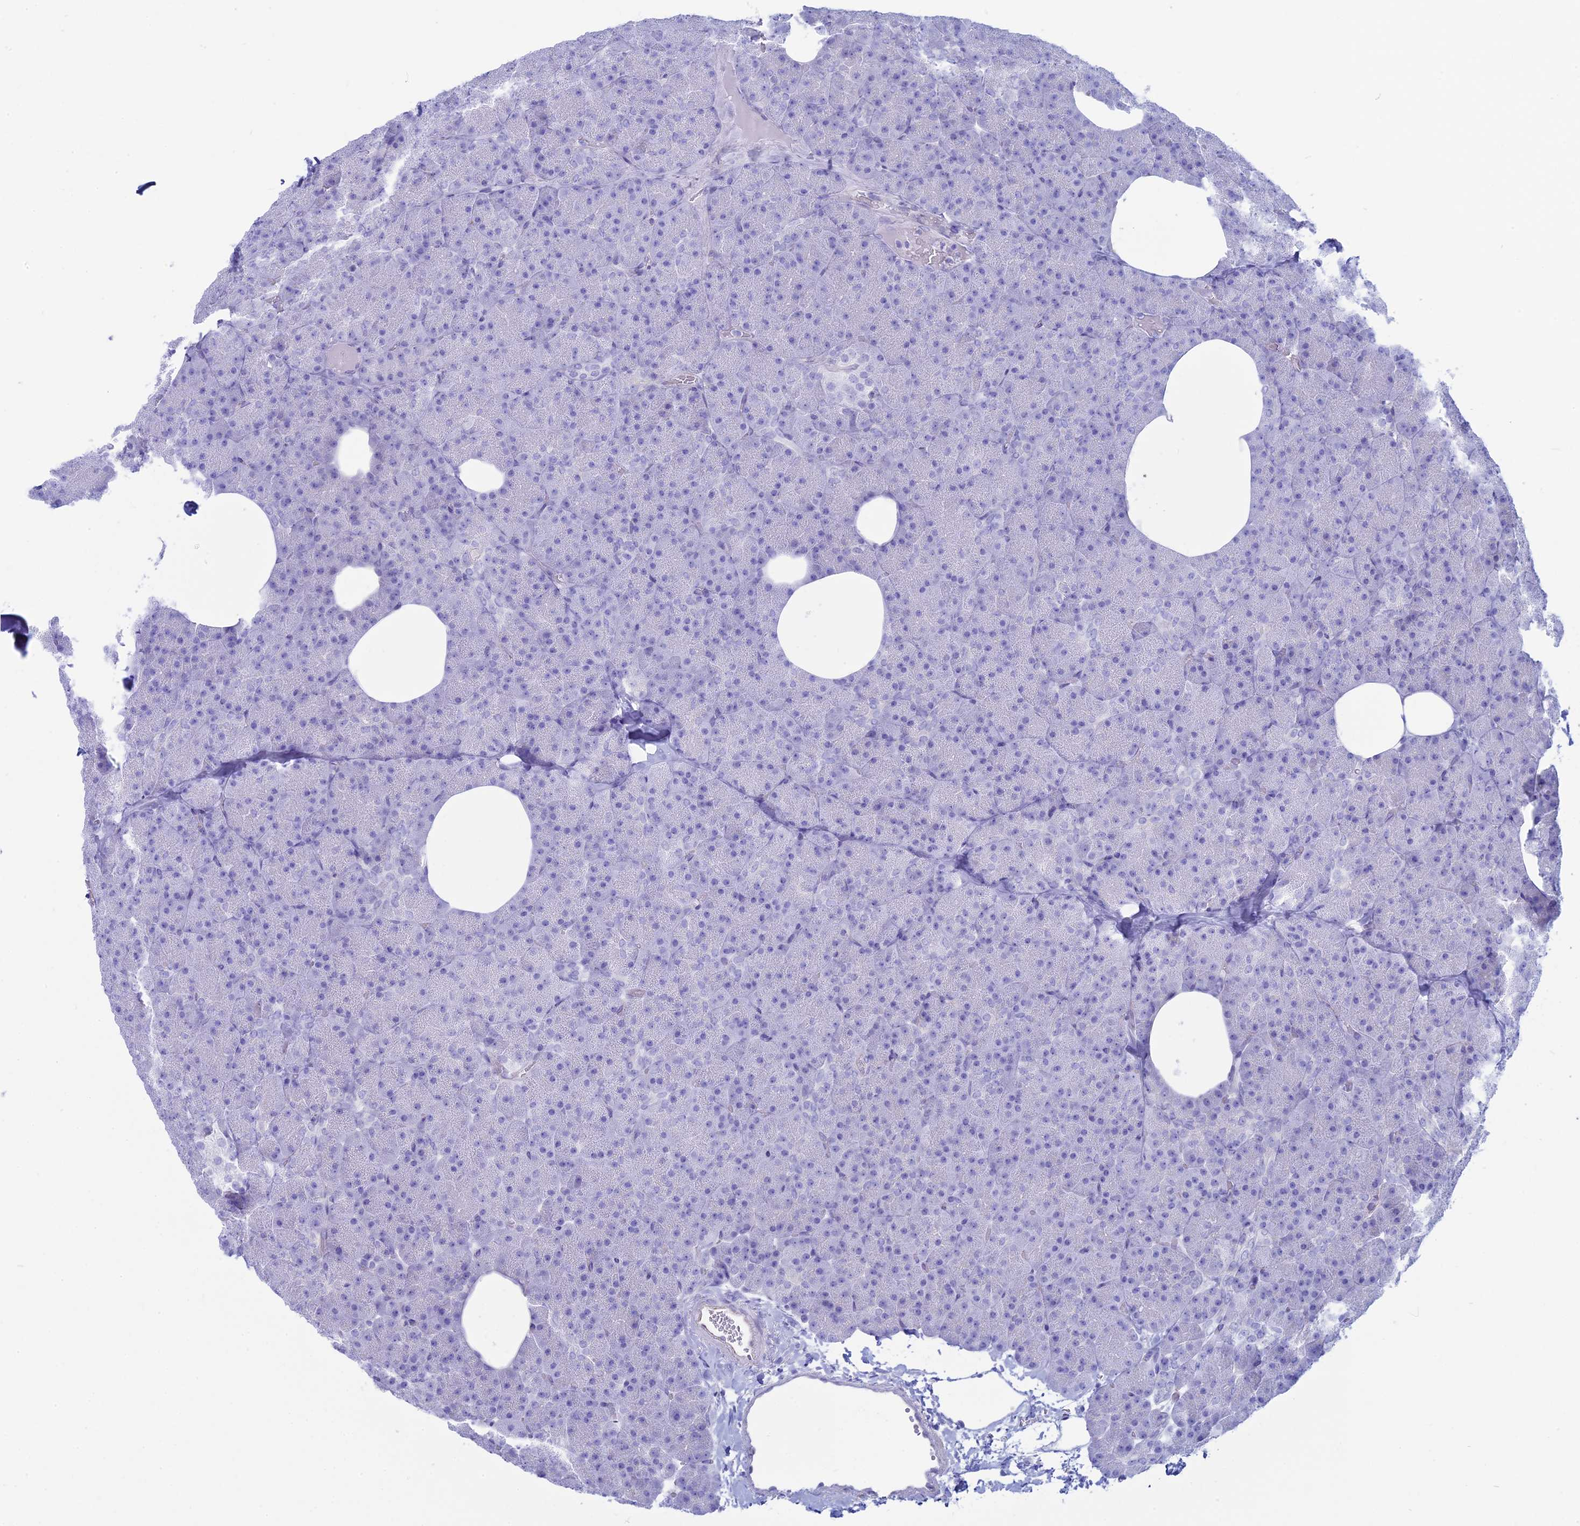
{"staining": {"intensity": "negative", "quantity": "none", "location": "none"}, "tissue": "pancreas", "cell_type": "Exocrine glandular cells", "image_type": "normal", "snomed": [{"axis": "morphology", "description": "Normal tissue, NOS"}, {"axis": "morphology", "description": "Carcinoid, malignant, NOS"}, {"axis": "topography", "description": "Pancreas"}], "caption": "An immunohistochemistry micrograph of benign pancreas is shown. There is no staining in exocrine glandular cells of pancreas.", "gene": "OR2AE1", "patient": {"sex": "female", "age": 35}}